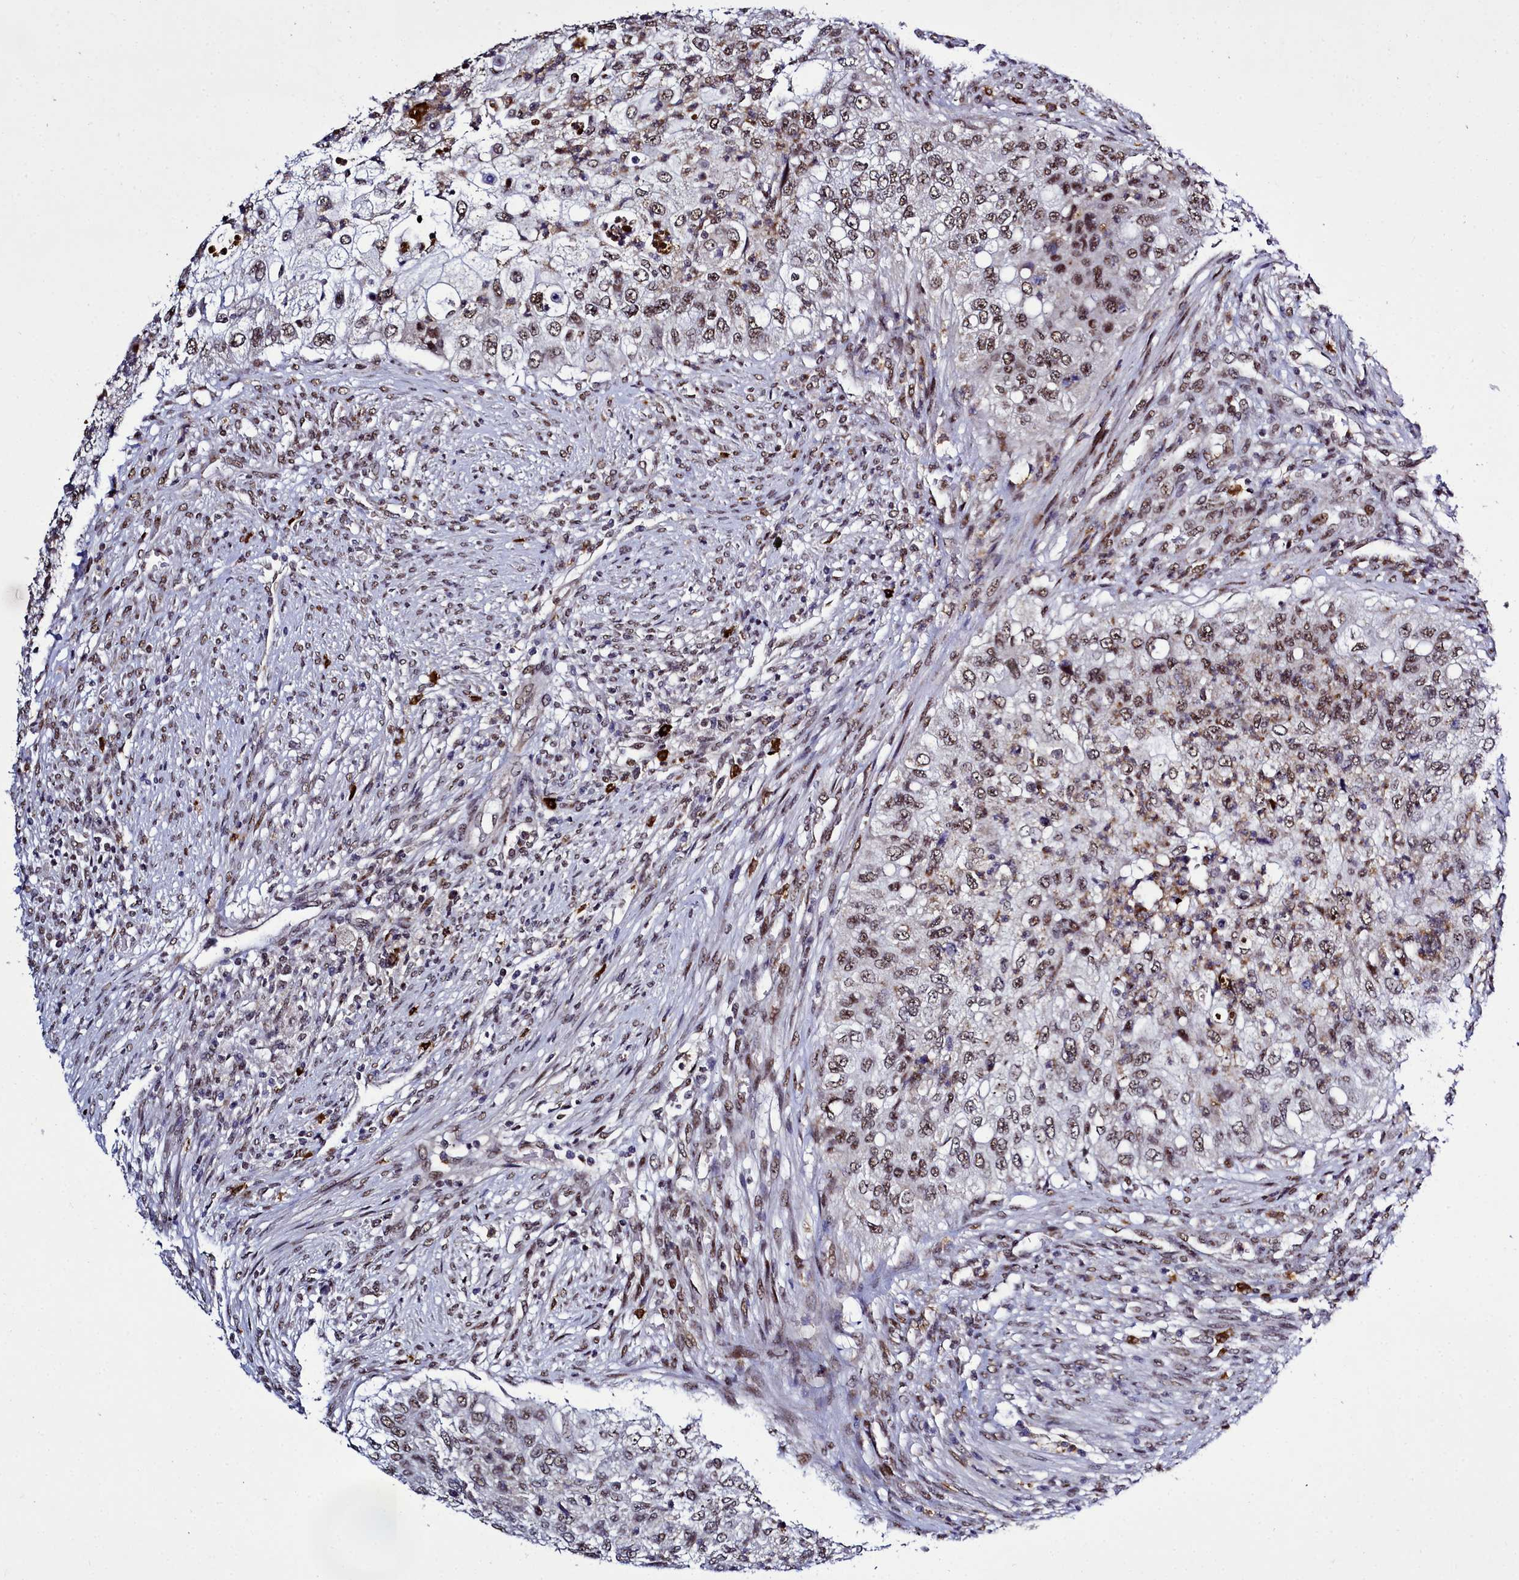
{"staining": {"intensity": "moderate", "quantity": ">75%", "location": "nuclear"}, "tissue": "urothelial cancer", "cell_type": "Tumor cells", "image_type": "cancer", "snomed": [{"axis": "morphology", "description": "Urothelial carcinoma, High grade"}, {"axis": "topography", "description": "Urinary bladder"}], "caption": "Immunohistochemical staining of human urothelial cancer demonstrates medium levels of moderate nuclear positivity in about >75% of tumor cells.", "gene": "POM121L2", "patient": {"sex": "female", "age": 60}}